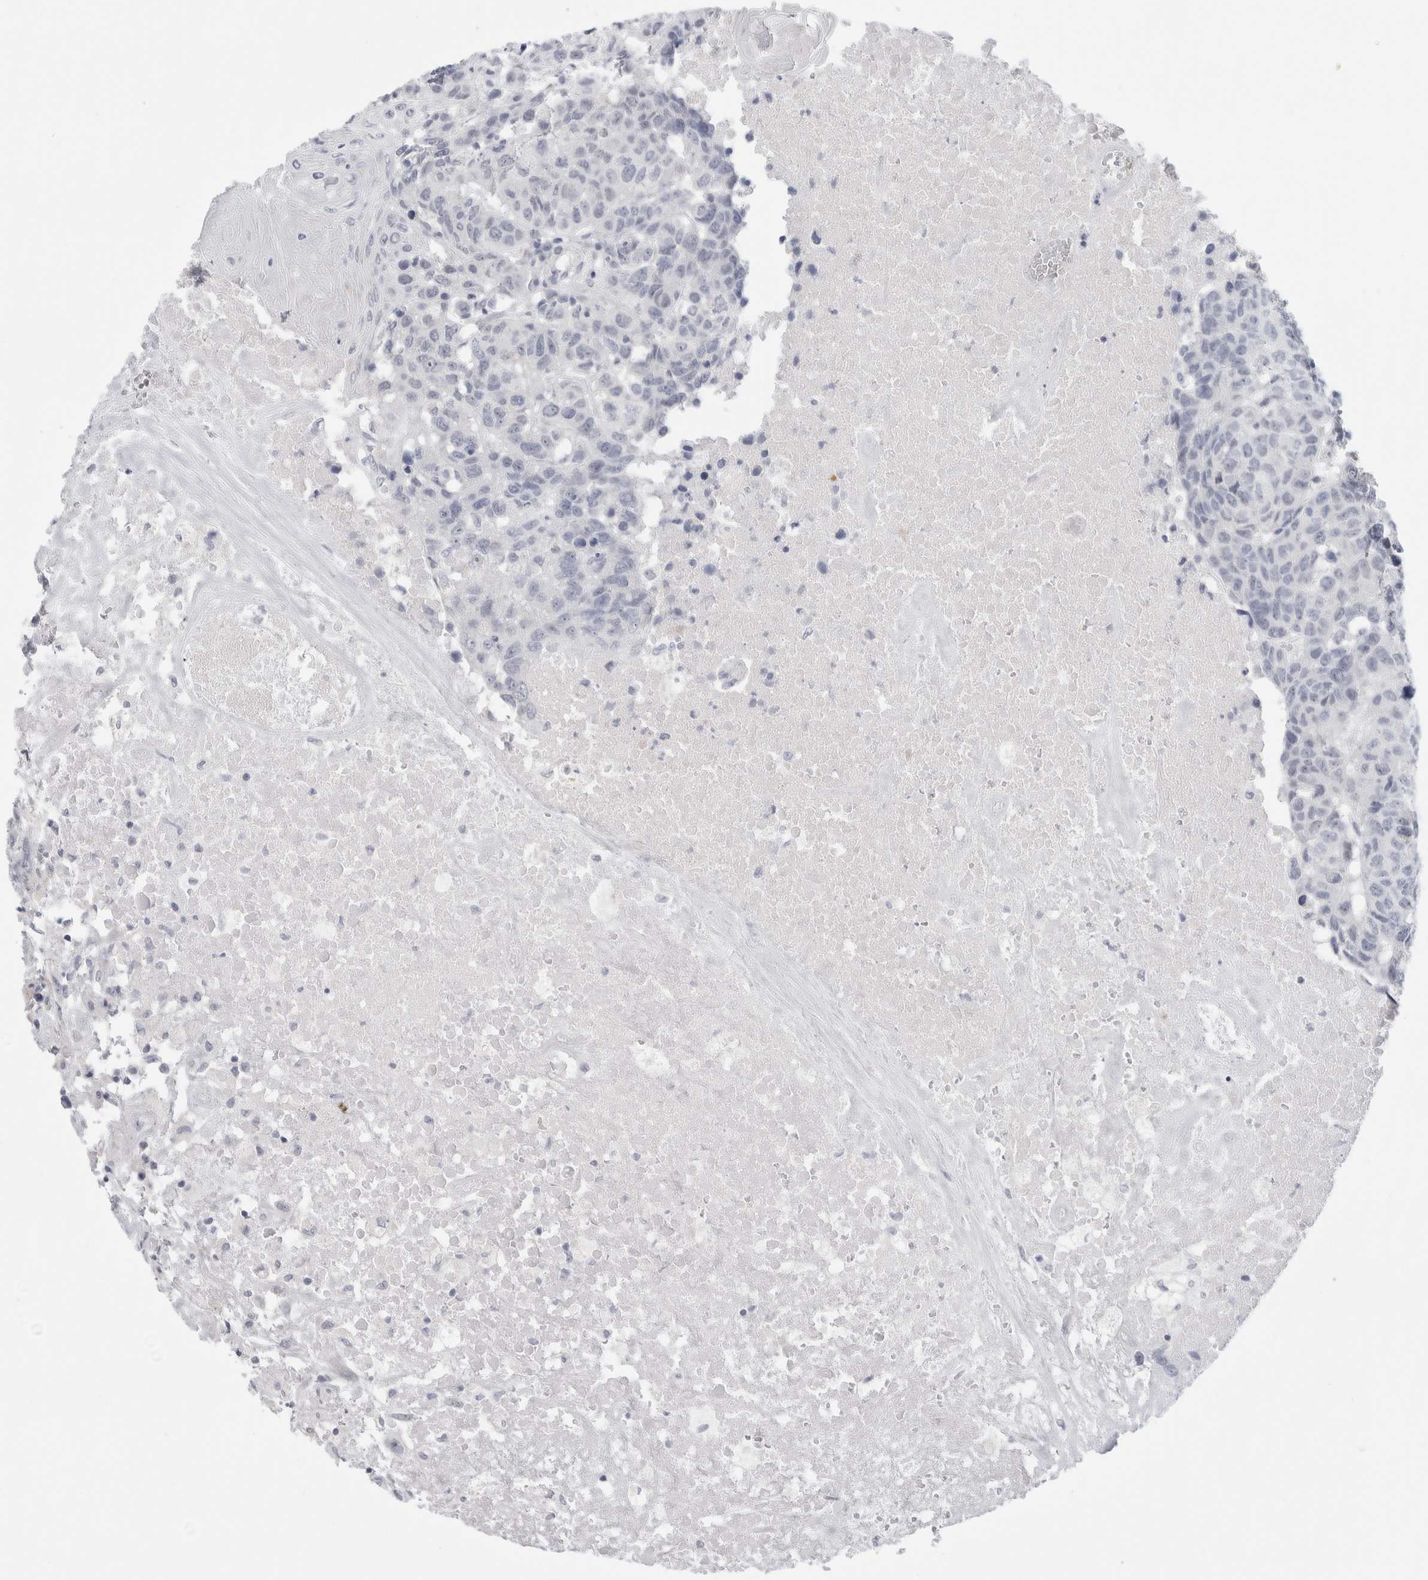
{"staining": {"intensity": "negative", "quantity": "none", "location": "none"}, "tissue": "head and neck cancer", "cell_type": "Tumor cells", "image_type": "cancer", "snomed": [{"axis": "morphology", "description": "Squamous cell carcinoma, NOS"}, {"axis": "topography", "description": "Head-Neck"}], "caption": "Protein analysis of head and neck cancer (squamous cell carcinoma) exhibits no significant staining in tumor cells. (DAB immunohistochemistry, high magnification).", "gene": "ANKMY1", "patient": {"sex": "male", "age": 66}}